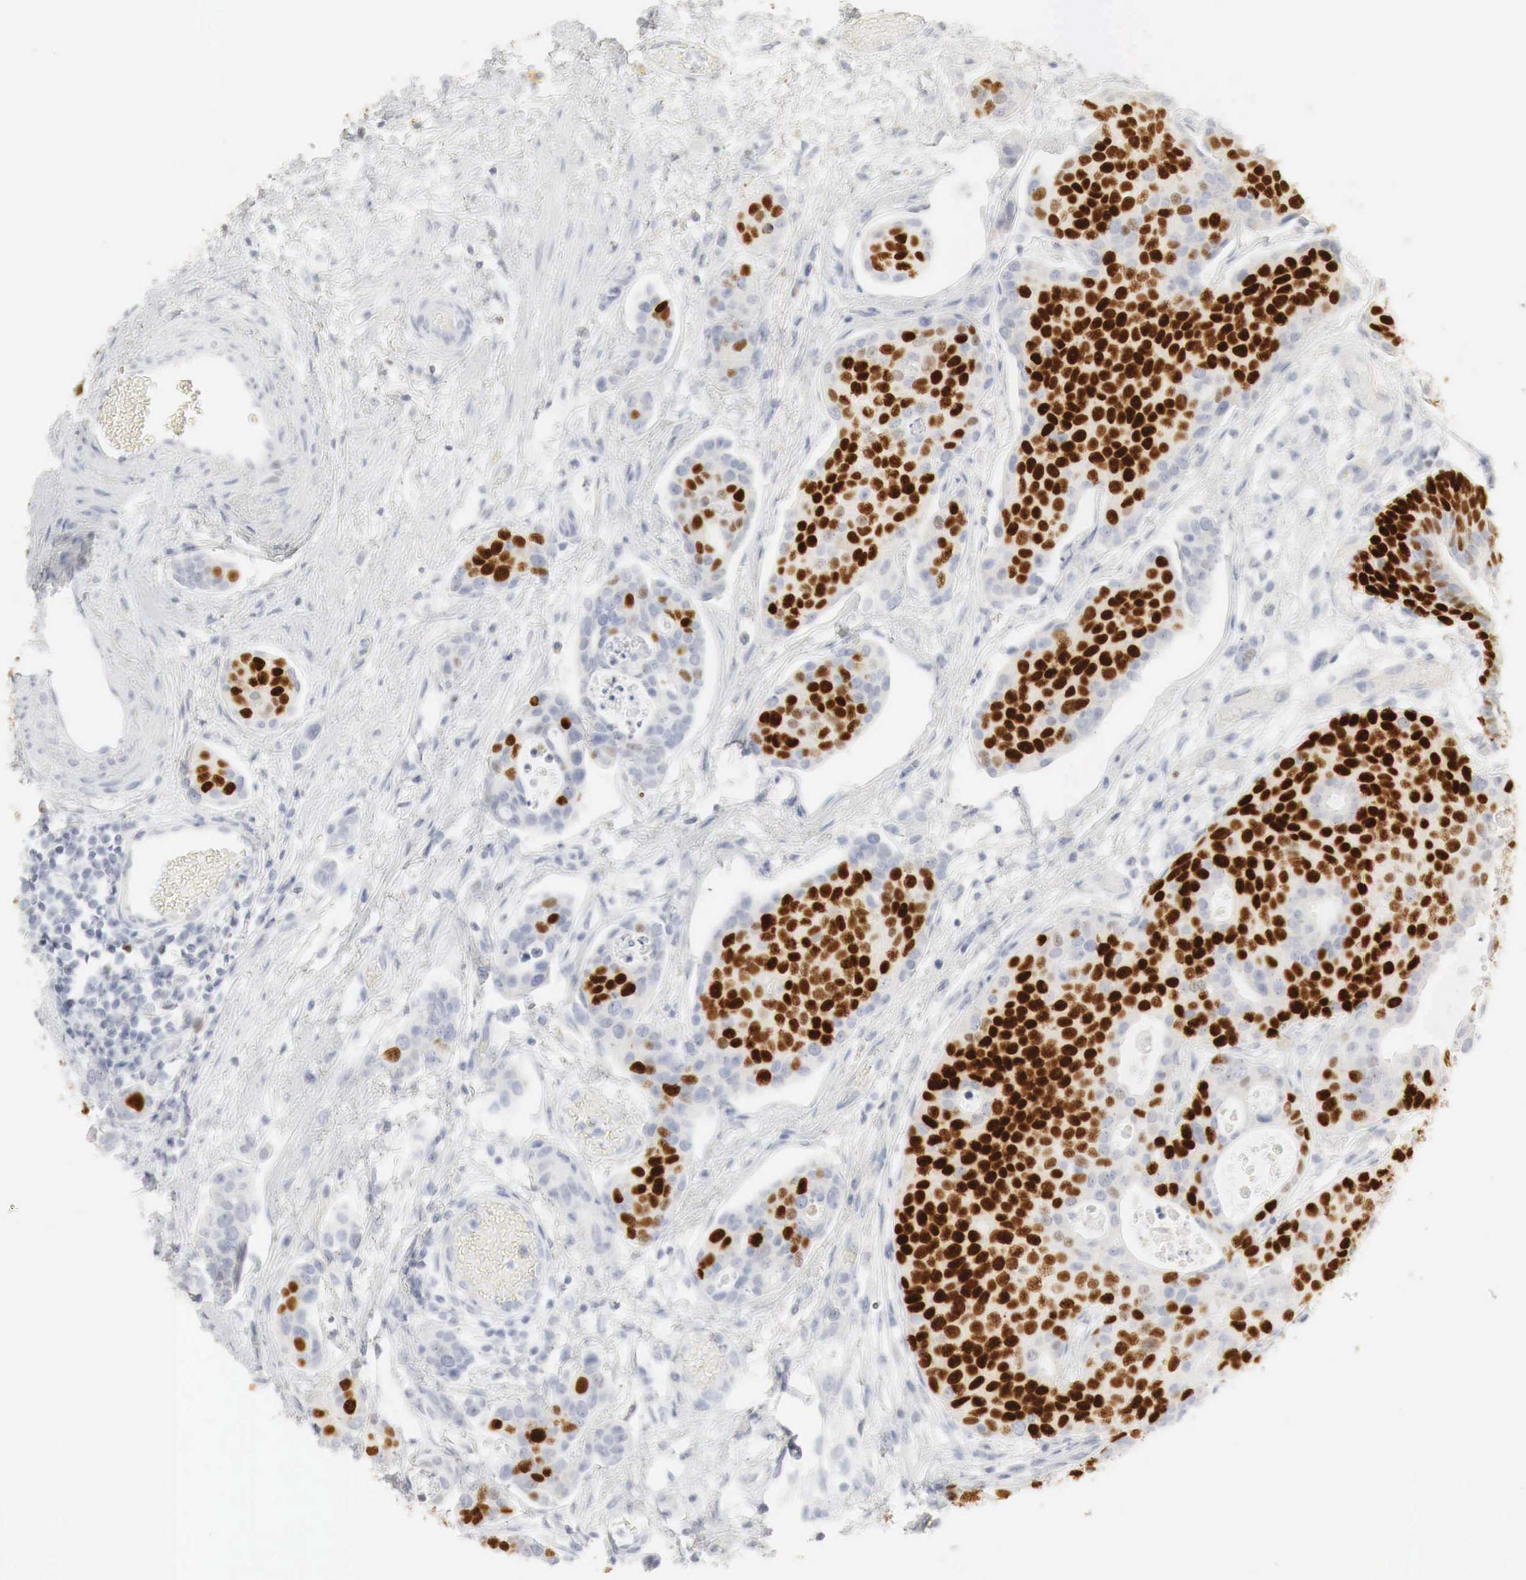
{"staining": {"intensity": "strong", "quantity": ">75%", "location": "nuclear"}, "tissue": "urothelial cancer", "cell_type": "Tumor cells", "image_type": "cancer", "snomed": [{"axis": "morphology", "description": "Urothelial carcinoma, High grade"}, {"axis": "topography", "description": "Urinary bladder"}], "caption": "Brown immunohistochemical staining in urothelial cancer demonstrates strong nuclear positivity in approximately >75% of tumor cells. The protein of interest is shown in brown color, while the nuclei are stained blue.", "gene": "TP63", "patient": {"sex": "male", "age": 78}}